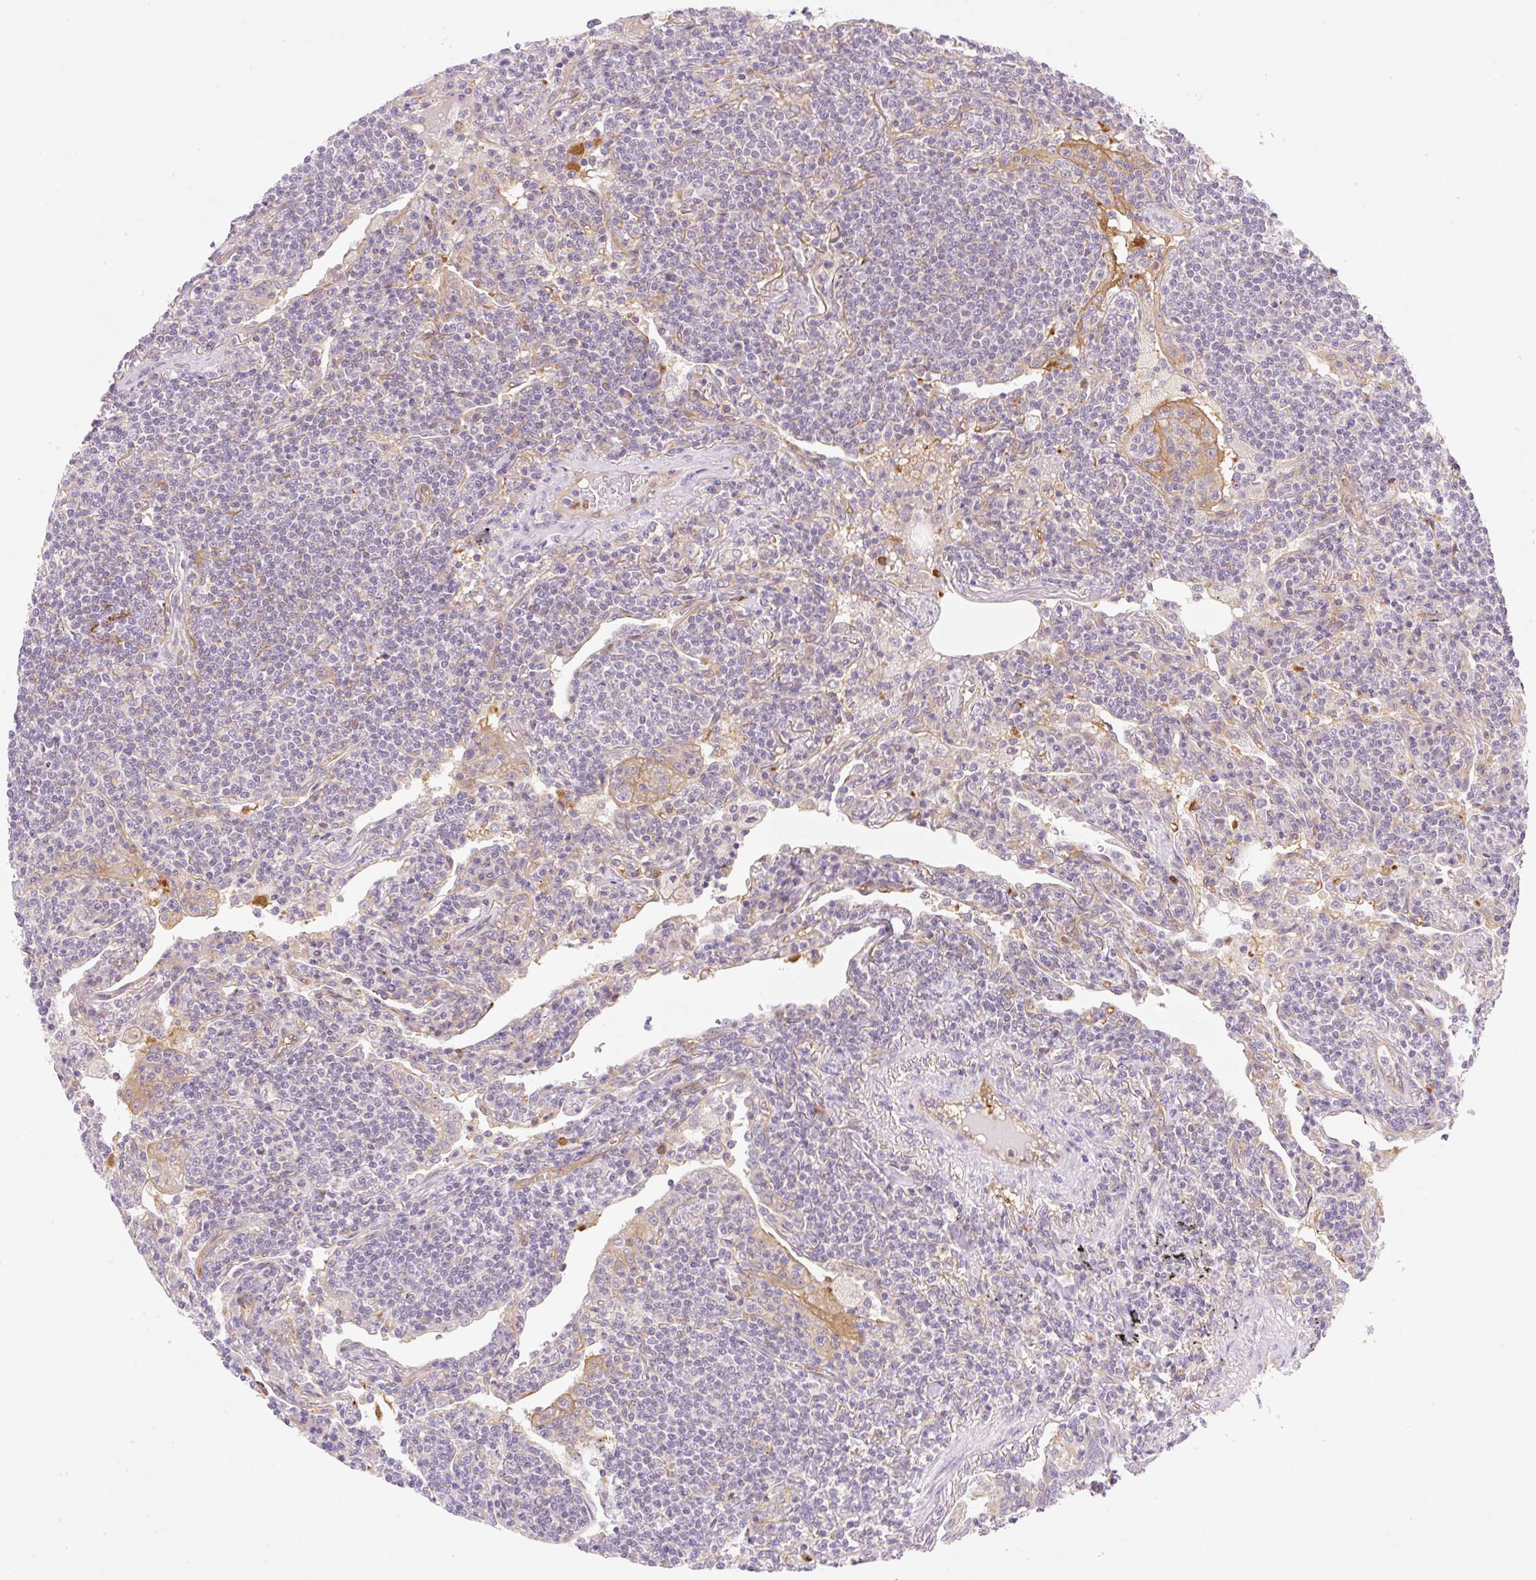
{"staining": {"intensity": "negative", "quantity": "none", "location": "none"}, "tissue": "lymphoma", "cell_type": "Tumor cells", "image_type": "cancer", "snomed": [{"axis": "morphology", "description": "Malignant lymphoma, non-Hodgkin's type, Low grade"}, {"axis": "topography", "description": "Lung"}], "caption": "DAB (3,3'-diaminobenzidine) immunohistochemical staining of lymphoma exhibits no significant staining in tumor cells.", "gene": "OMA1", "patient": {"sex": "female", "age": 71}}